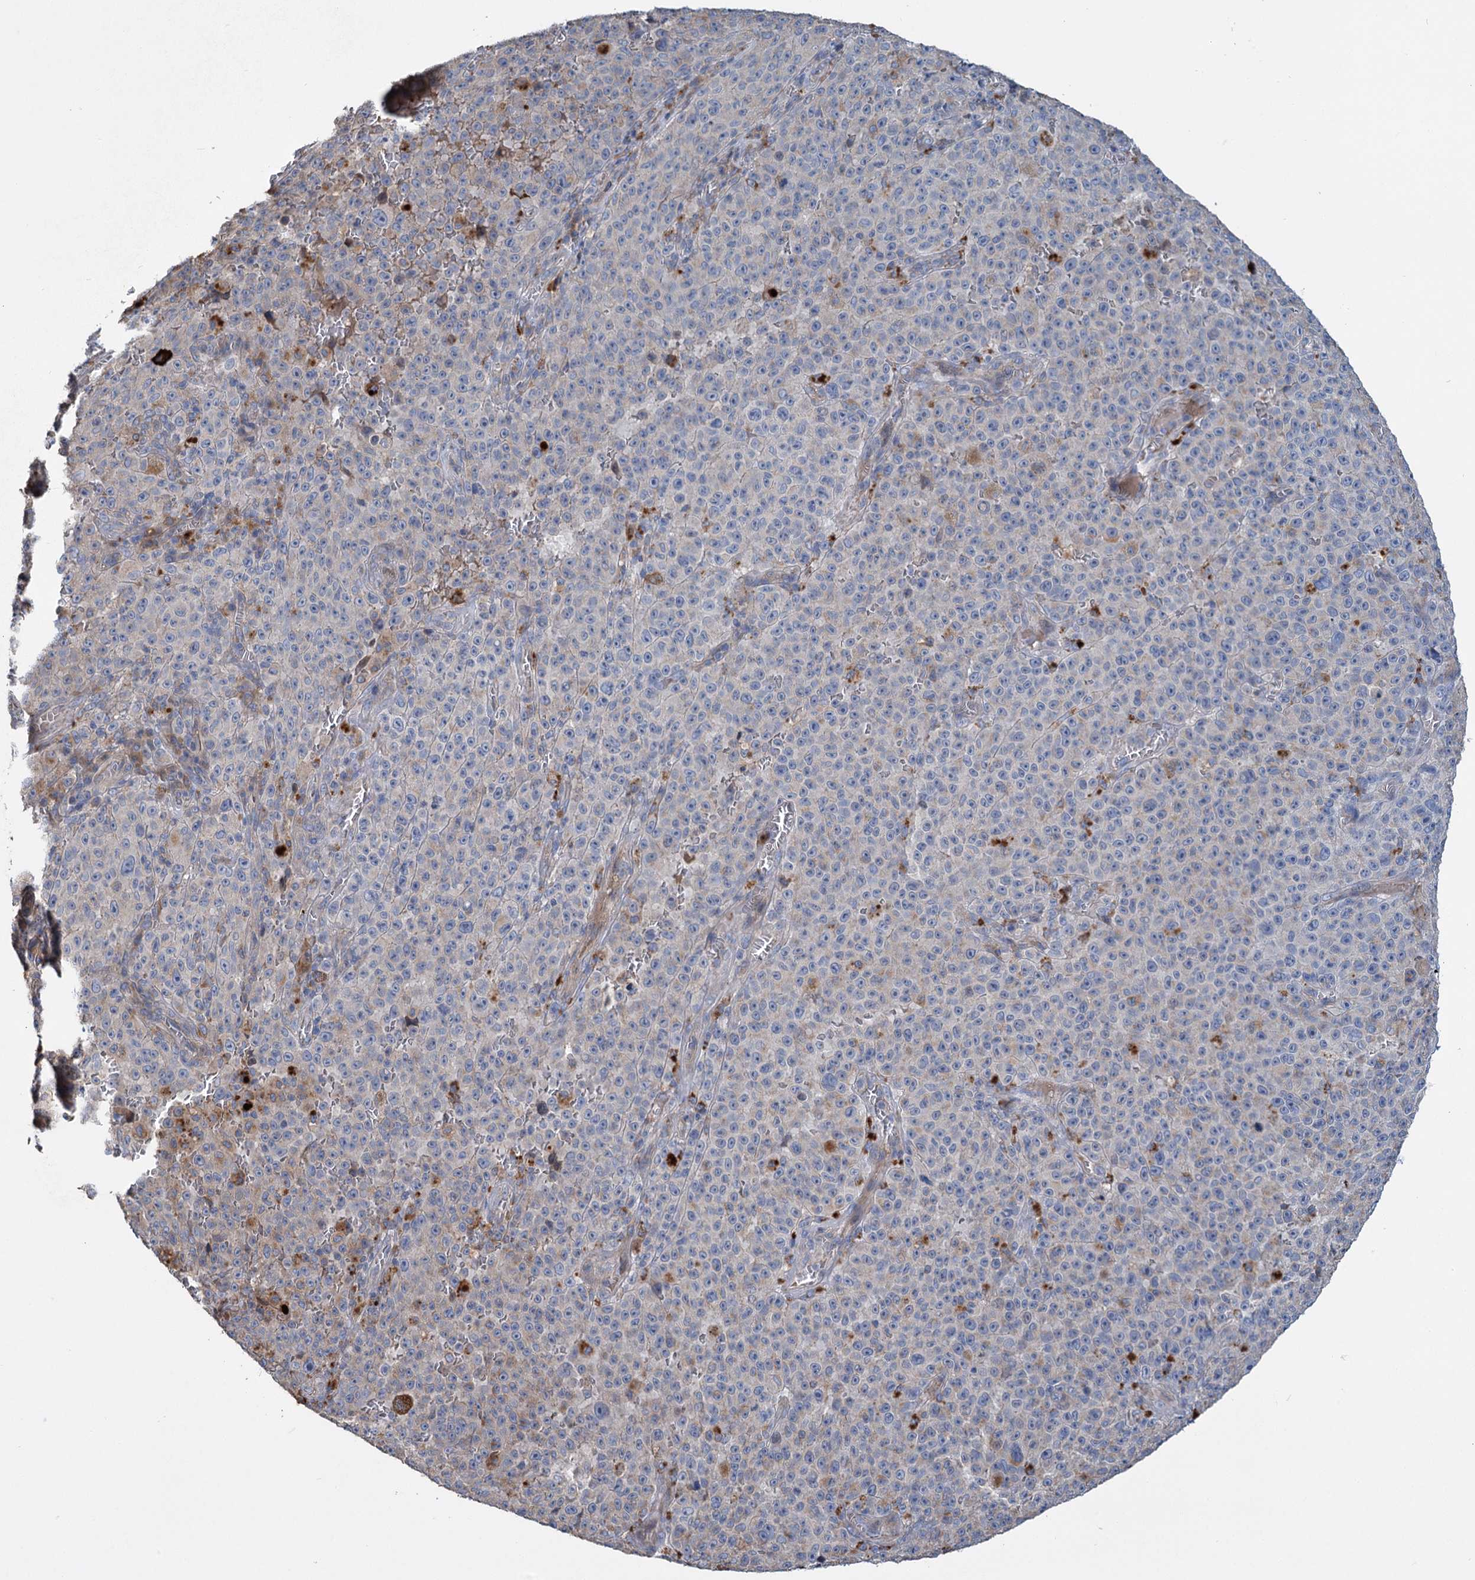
{"staining": {"intensity": "negative", "quantity": "none", "location": "none"}, "tissue": "melanoma", "cell_type": "Tumor cells", "image_type": "cancer", "snomed": [{"axis": "morphology", "description": "Malignant melanoma, NOS"}, {"axis": "topography", "description": "Skin"}], "caption": "Human malignant melanoma stained for a protein using immunohistochemistry demonstrates no staining in tumor cells.", "gene": "URAD", "patient": {"sex": "female", "age": 82}}